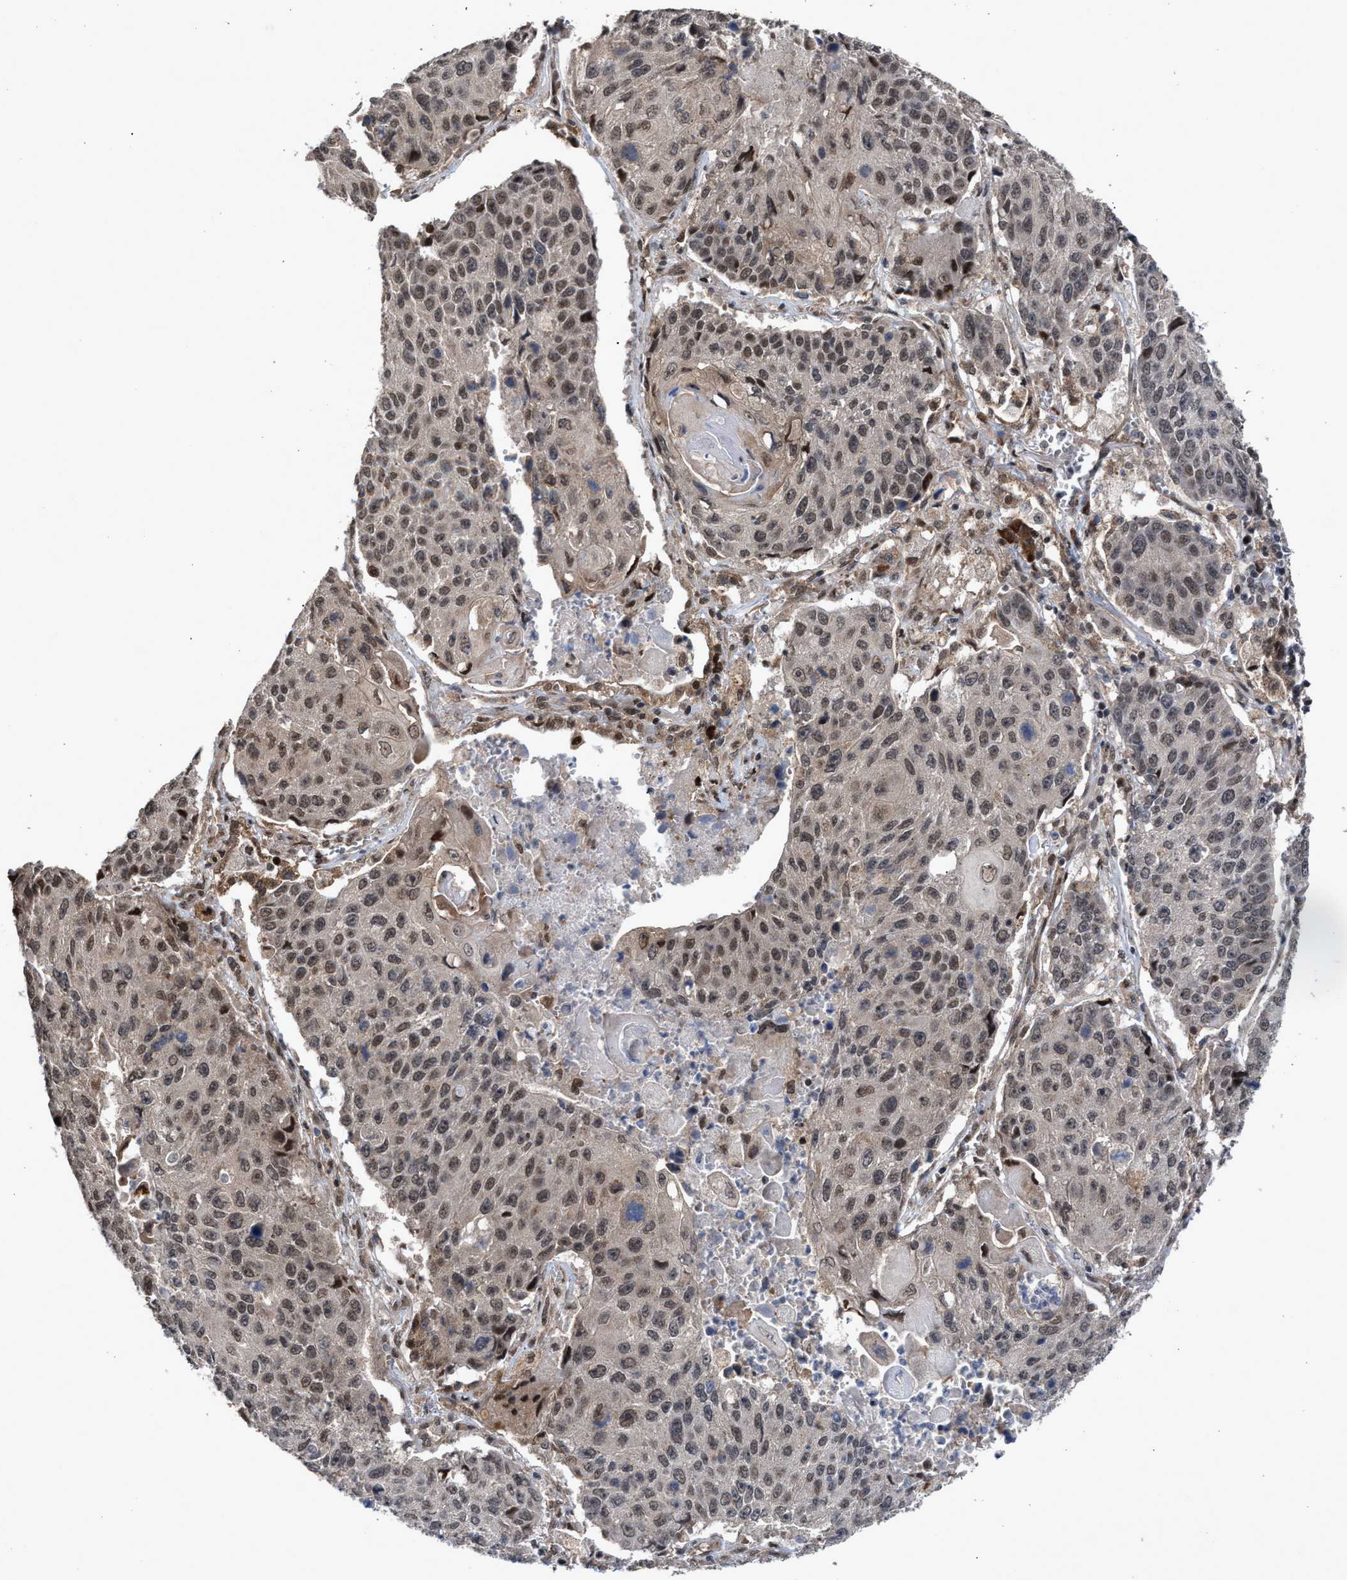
{"staining": {"intensity": "weak", "quantity": ">75%", "location": "nuclear"}, "tissue": "lung cancer", "cell_type": "Tumor cells", "image_type": "cancer", "snomed": [{"axis": "morphology", "description": "Squamous cell carcinoma, NOS"}, {"axis": "topography", "description": "Lung"}], "caption": "Immunohistochemical staining of lung cancer reveals low levels of weak nuclear expression in about >75% of tumor cells. (IHC, brightfield microscopy, high magnification).", "gene": "MKNK2", "patient": {"sex": "male", "age": 61}}